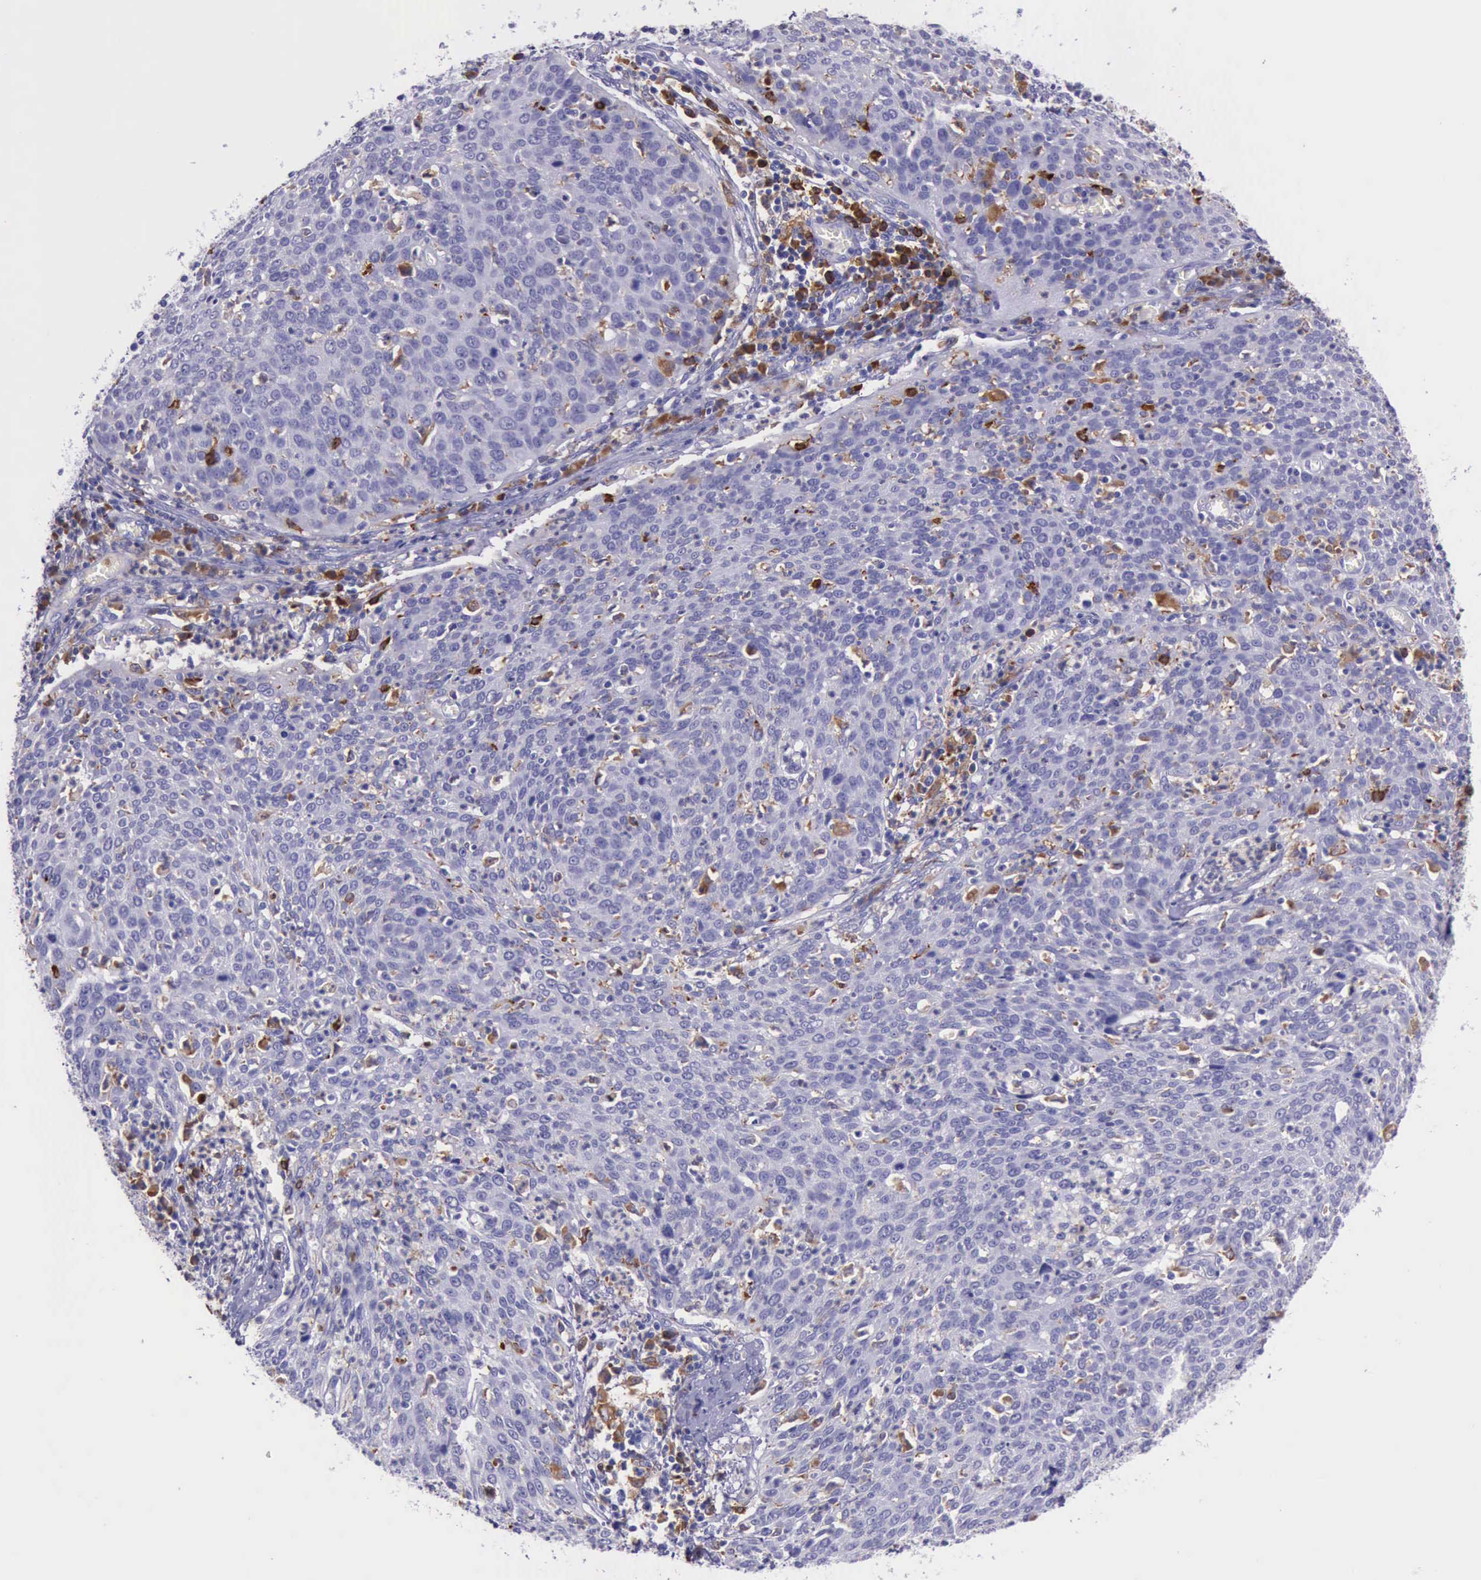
{"staining": {"intensity": "negative", "quantity": "none", "location": "none"}, "tissue": "cervical cancer", "cell_type": "Tumor cells", "image_type": "cancer", "snomed": [{"axis": "morphology", "description": "Squamous cell carcinoma, NOS"}, {"axis": "topography", "description": "Cervix"}], "caption": "A high-resolution histopathology image shows immunohistochemistry staining of cervical cancer, which exhibits no significant staining in tumor cells.", "gene": "BTK", "patient": {"sex": "female", "age": 38}}